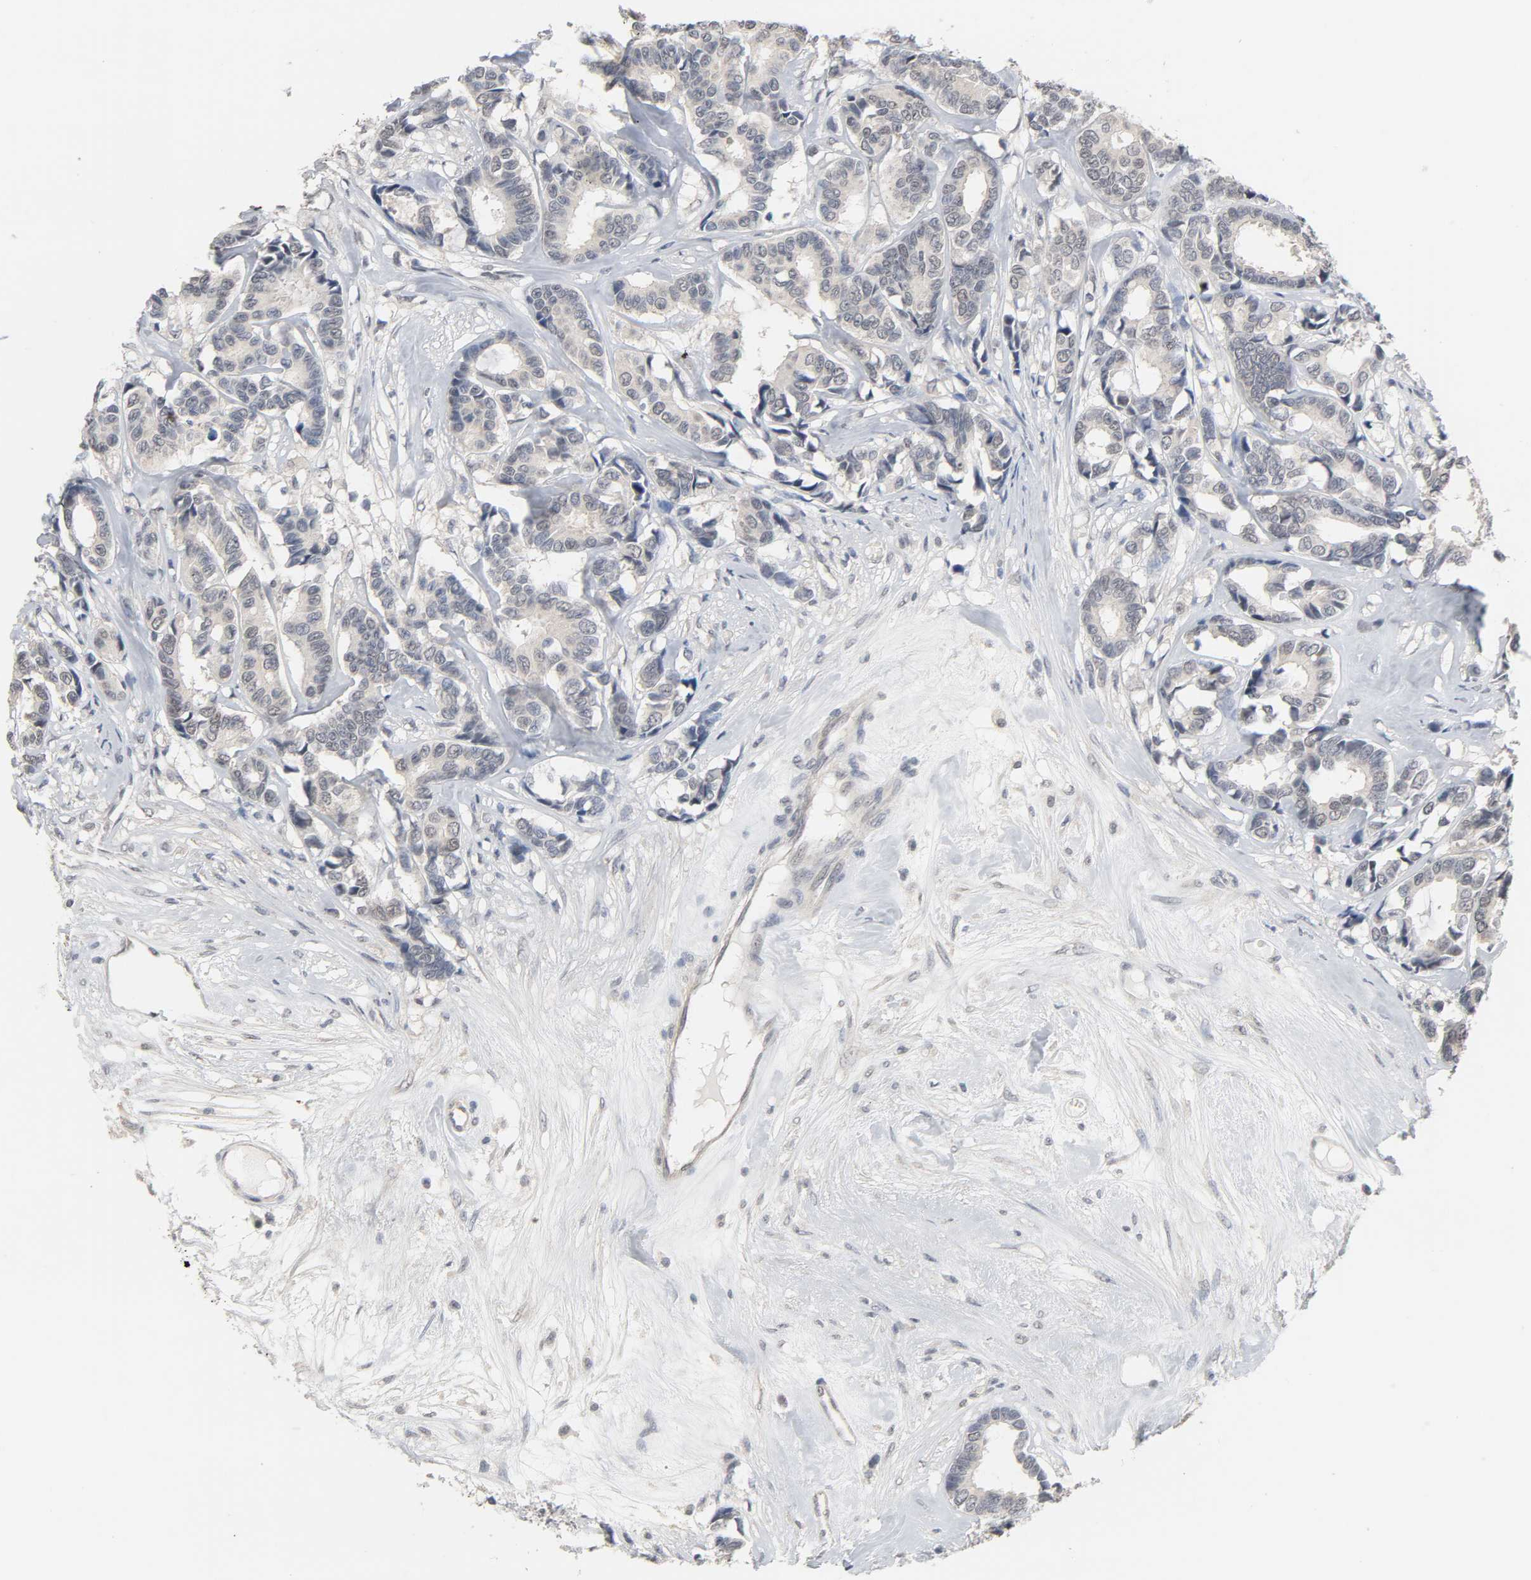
{"staining": {"intensity": "negative", "quantity": "none", "location": "none"}, "tissue": "breast cancer", "cell_type": "Tumor cells", "image_type": "cancer", "snomed": [{"axis": "morphology", "description": "Duct carcinoma"}, {"axis": "topography", "description": "Breast"}], "caption": "Tumor cells show no significant positivity in breast cancer.", "gene": "ACSS2", "patient": {"sex": "female", "age": 87}}